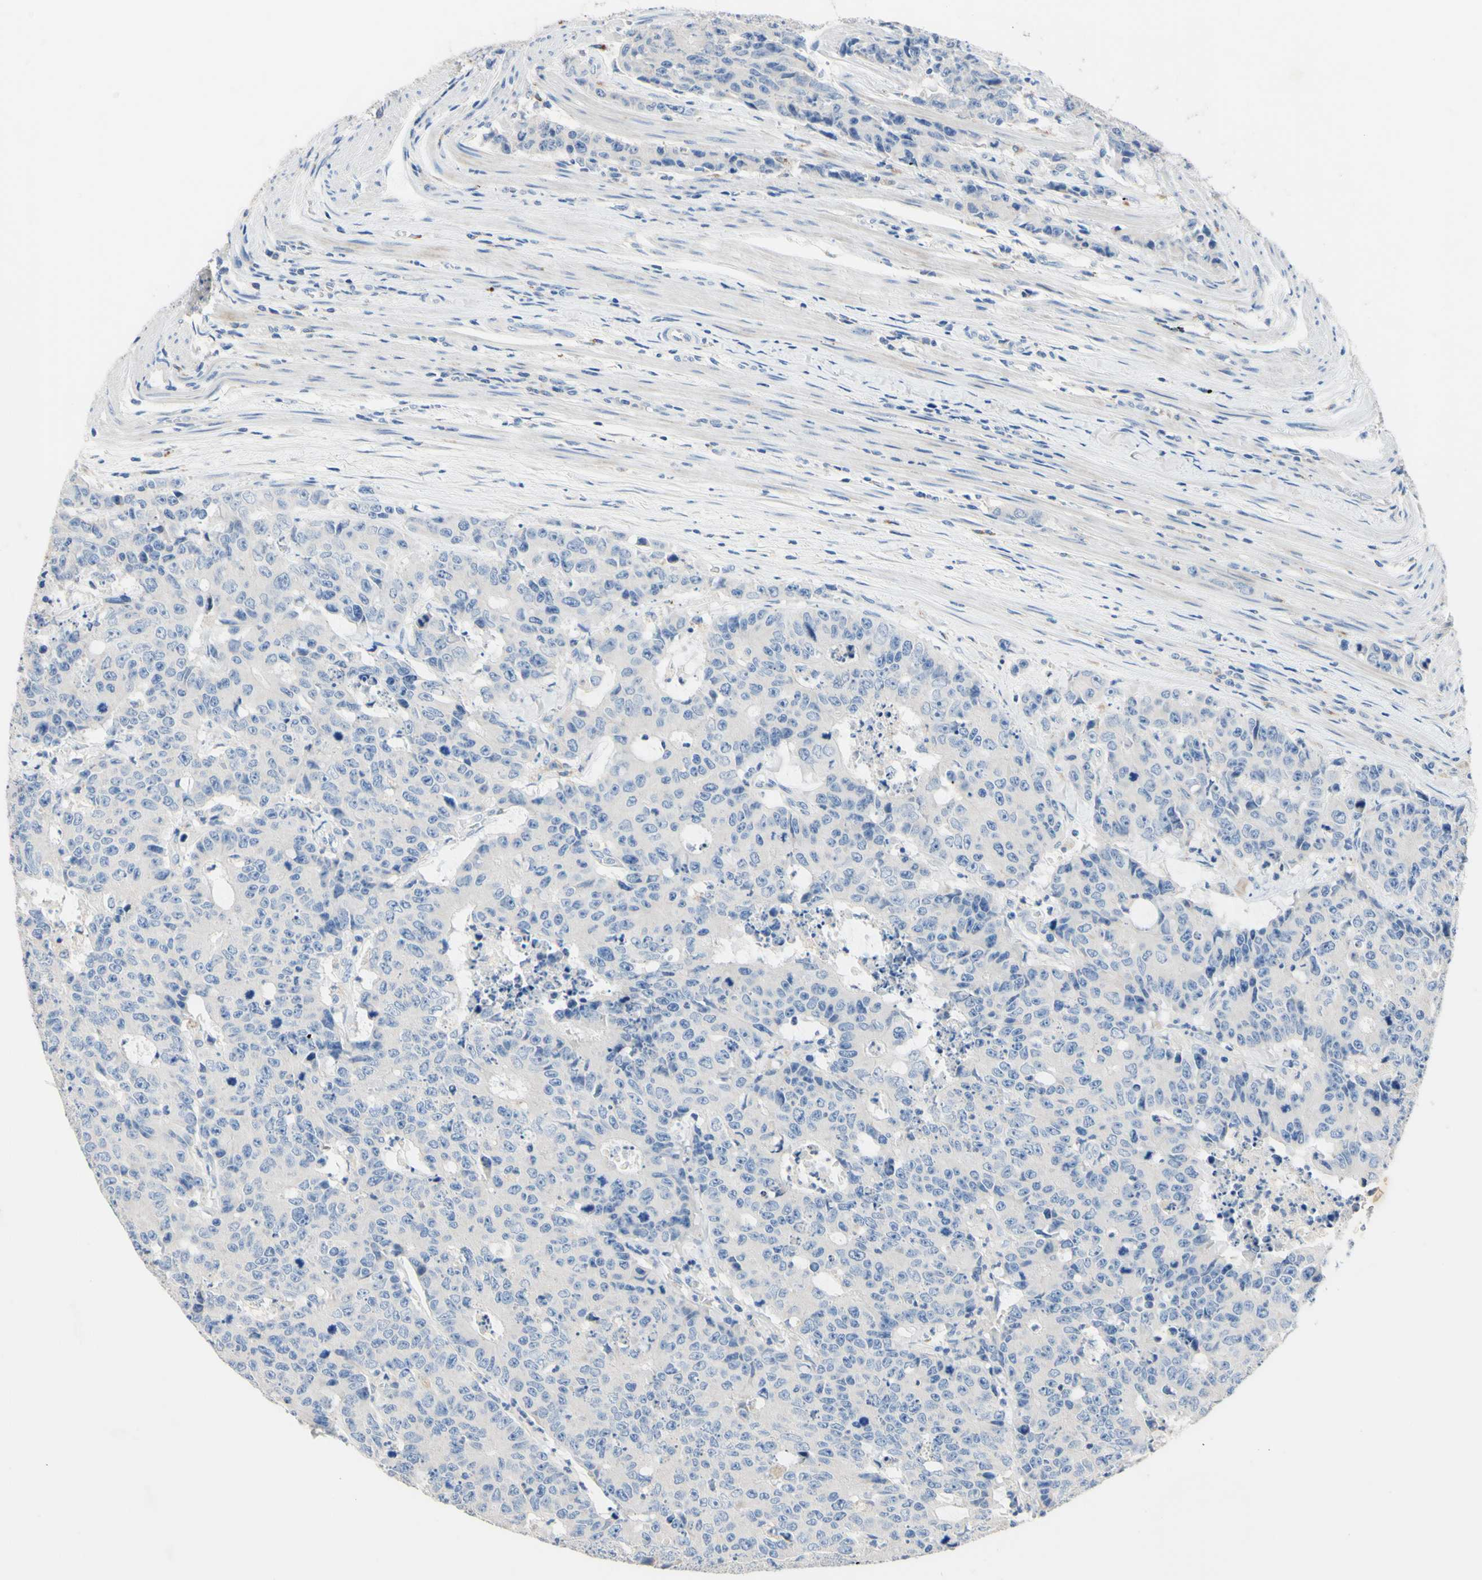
{"staining": {"intensity": "negative", "quantity": "none", "location": "none"}, "tissue": "colorectal cancer", "cell_type": "Tumor cells", "image_type": "cancer", "snomed": [{"axis": "morphology", "description": "Adenocarcinoma, NOS"}, {"axis": "topography", "description": "Colon"}], "caption": "This is a histopathology image of IHC staining of colorectal cancer (adenocarcinoma), which shows no expression in tumor cells. The staining was performed using DAB (3,3'-diaminobenzidine) to visualize the protein expression in brown, while the nuclei were stained in blue with hematoxylin (Magnification: 20x).", "gene": "CDON", "patient": {"sex": "female", "age": 86}}